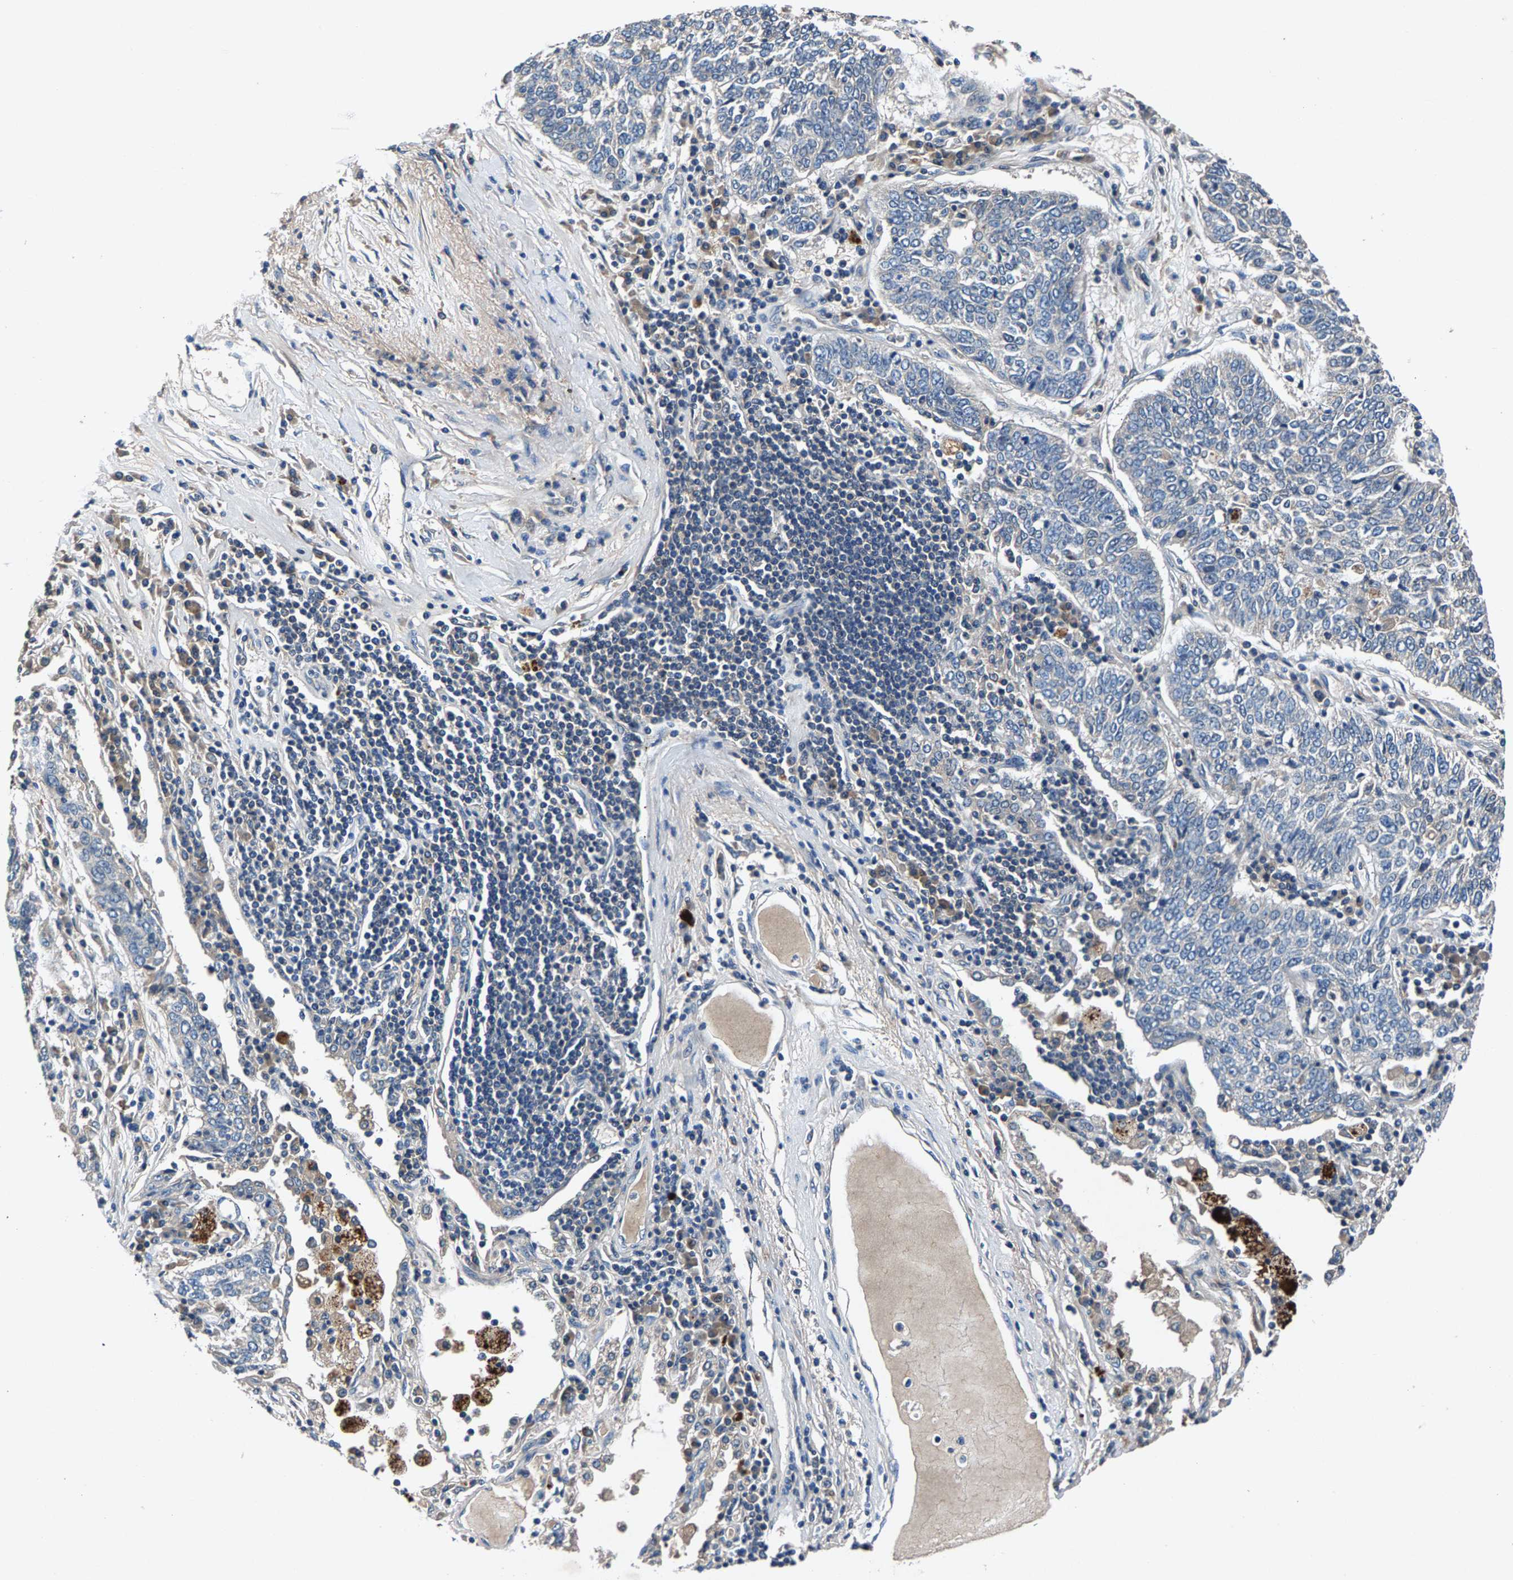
{"staining": {"intensity": "negative", "quantity": "none", "location": "none"}, "tissue": "lung cancer", "cell_type": "Tumor cells", "image_type": "cancer", "snomed": [{"axis": "morphology", "description": "Normal tissue, NOS"}, {"axis": "morphology", "description": "Squamous cell carcinoma, NOS"}, {"axis": "topography", "description": "Cartilage tissue"}, {"axis": "topography", "description": "Bronchus"}, {"axis": "topography", "description": "Lung"}], "caption": "IHC image of lung cancer stained for a protein (brown), which demonstrates no positivity in tumor cells.", "gene": "PRXL2C", "patient": {"sex": "female", "age": 49}}